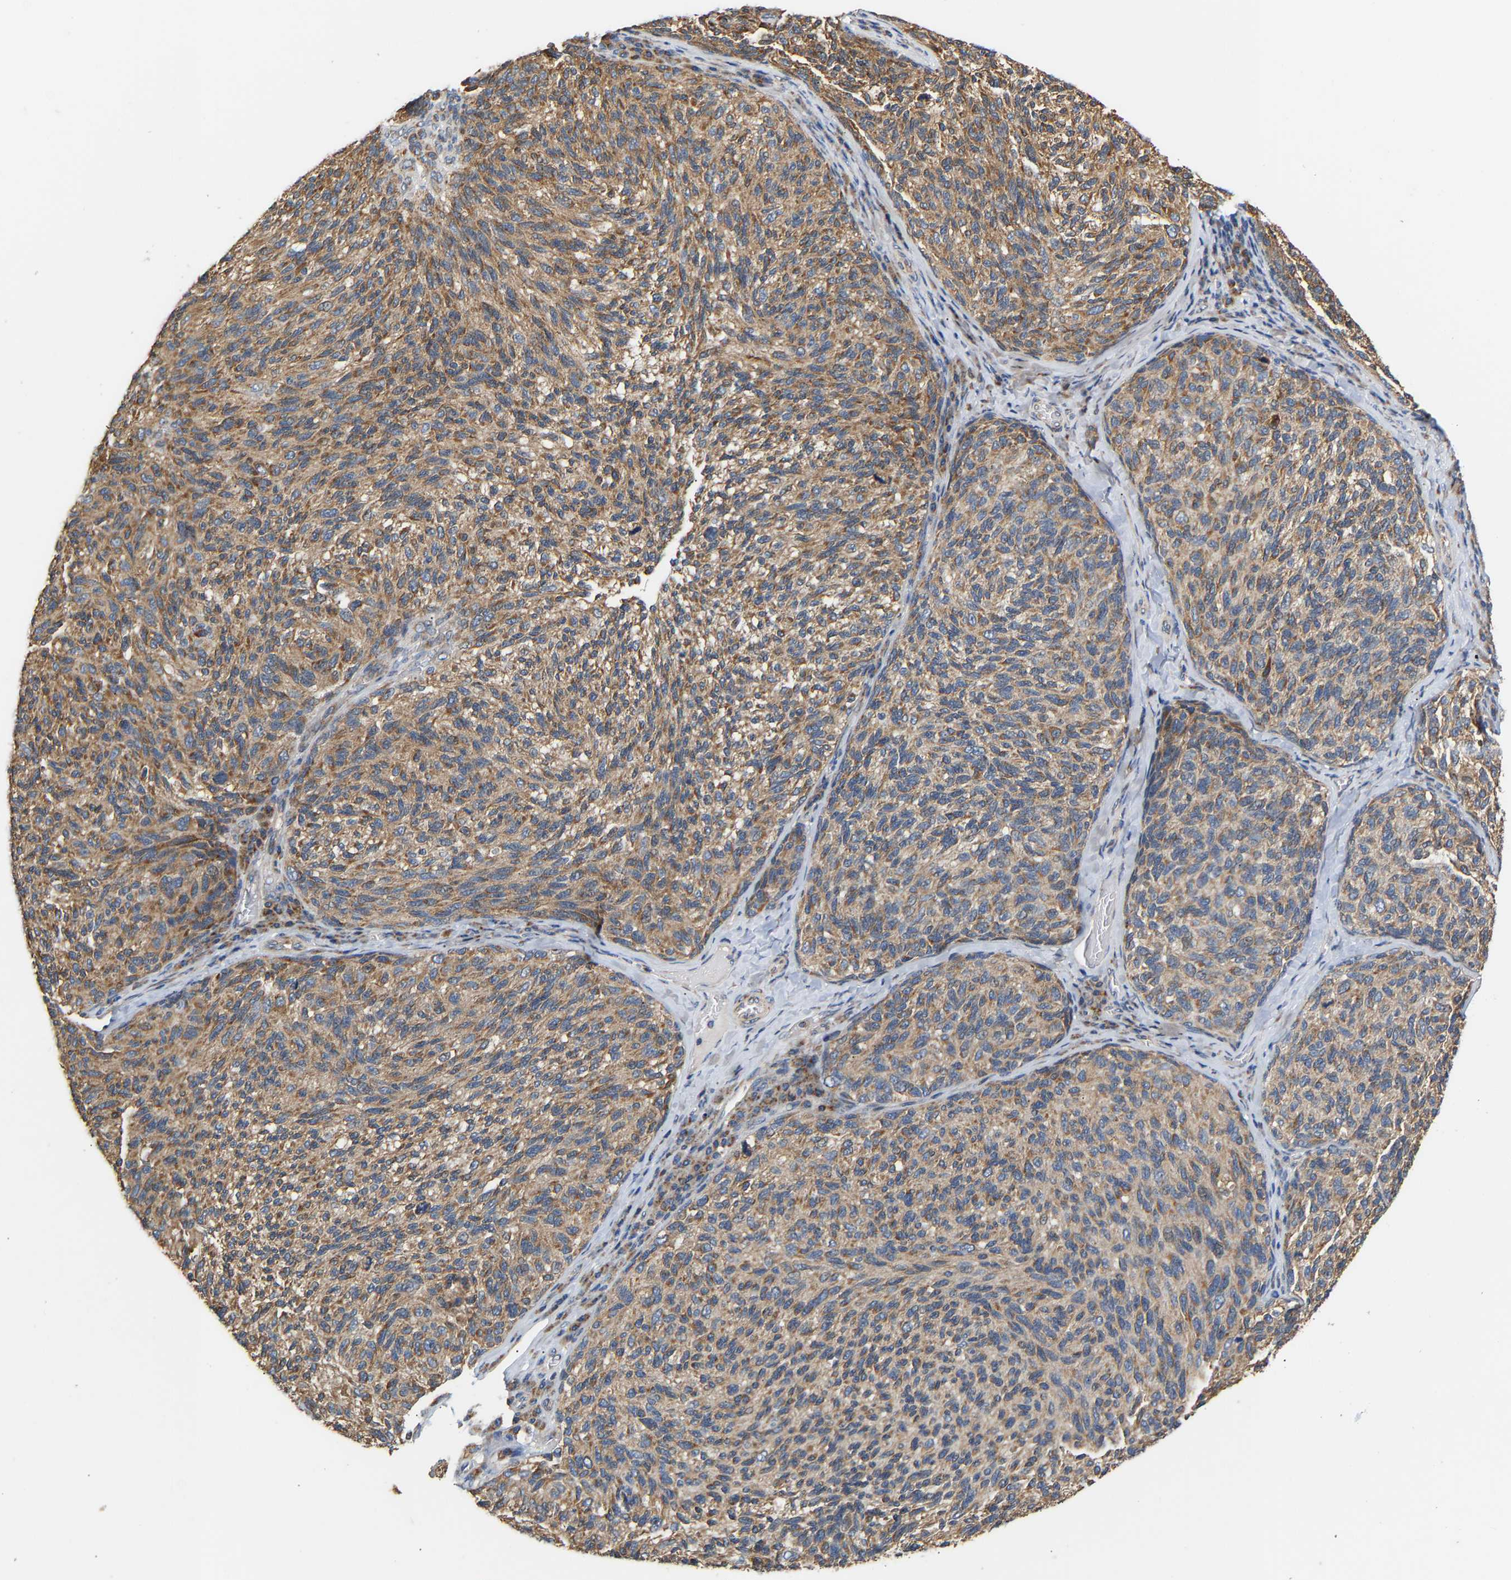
{"staining": {"intensity": "moderate", "quantity": "25%-75%", "location": "cytoplasmic/membranous"}, "tissue": "melanoma", "cell_type": "Tumor cells", "image_type": "cancer", "snomed": [{"axis": "morphology", "description": "Malignant melanoma, NOS"}, {"axis": "topography", "description": "Skin"}], "caption": "IHC (DAB) staining of human malignant melanoma reveals moderate cytoplasmic/membranous protein staining in approximately 25%-75% of tumor cells.", "gene": "TMEM168", "patient": {"sex": "female", "age": 73}}